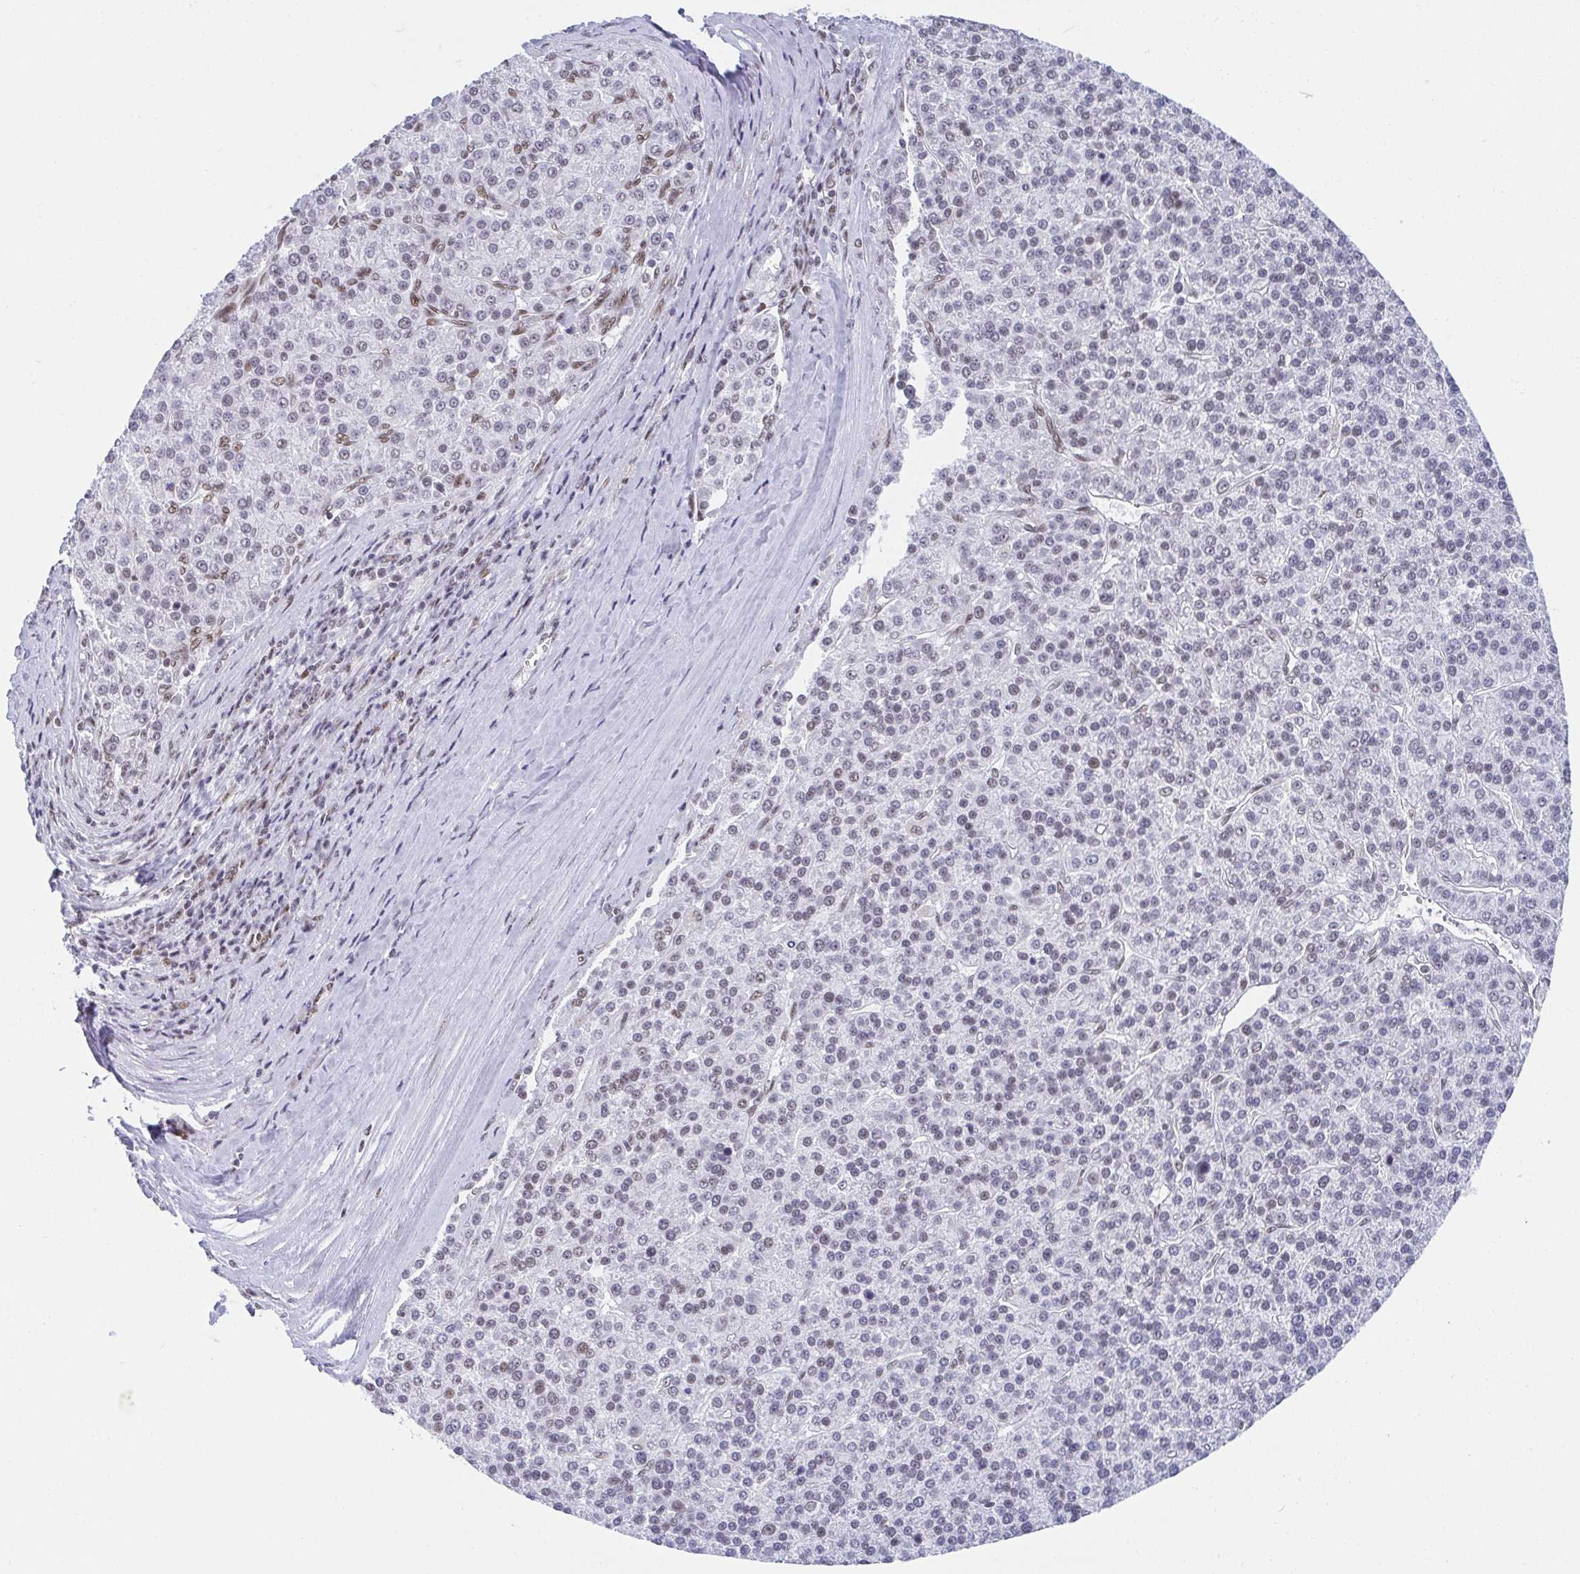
{"staining": {"intensity": "moderate", "quantity": "<25%", "location": "nuclear"}, "tissue": "liver cancer", "cell_type": "Tumor cells", "image_type": "cancer", "snomed": [{"axis": "morphology", "description": "Carcinoma, Hepatocellular, NOS"}, {"axis": "topography", "description": "Liver"}], "caption": "Human liver cancer stained with a brown dye reveals moderate nuclear positive expression in approximately <25% of tumor cells.", "gene": "SLC7A10", "patient": {"sex": "female", "age": 58}}